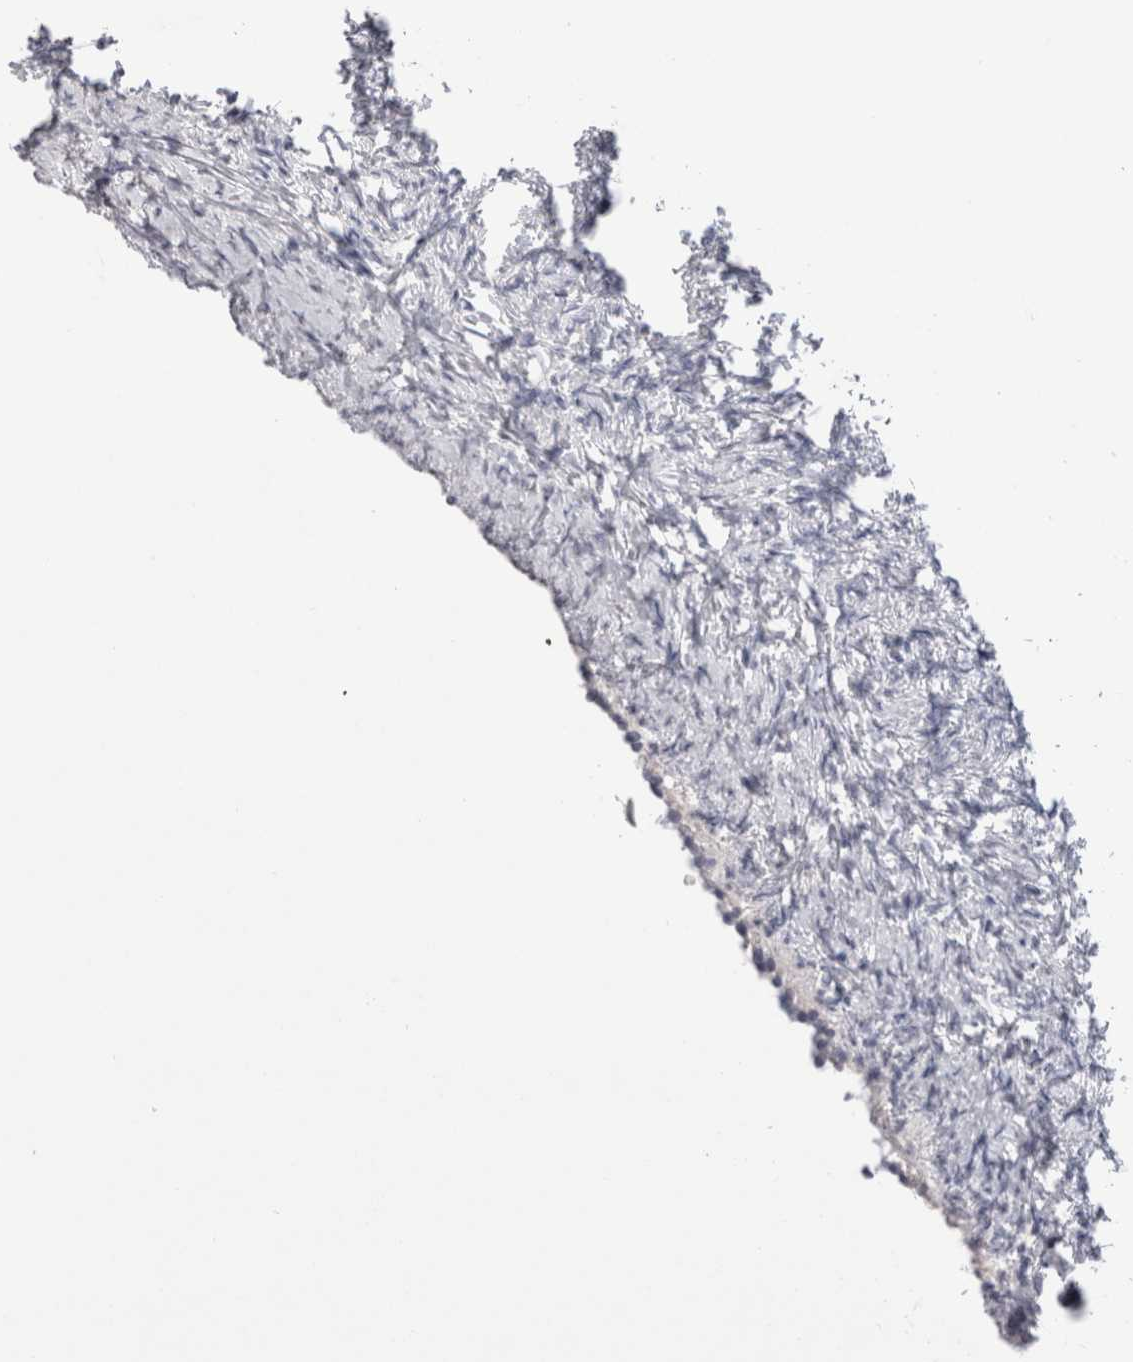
{"staining": {"intensity": "negative", "quantity": "none", "location": "none"}, "tissue": "ovary", "cell_type": "Follicle cells", "image_type": "normal", "snomed": [{"axis": "morphology", "description": "Normal tissue, NOS"}, {"axis": "topography", "description": "Ovary"}], "caption": "The immunohistochemistry (IHC) image has no significant positivity in follicle cells of ovary. (Brightfield microscopy of DAB IHC at high magnification).", "gene": "ADAM2", "patient": {"sex": "female", "age": 41}}